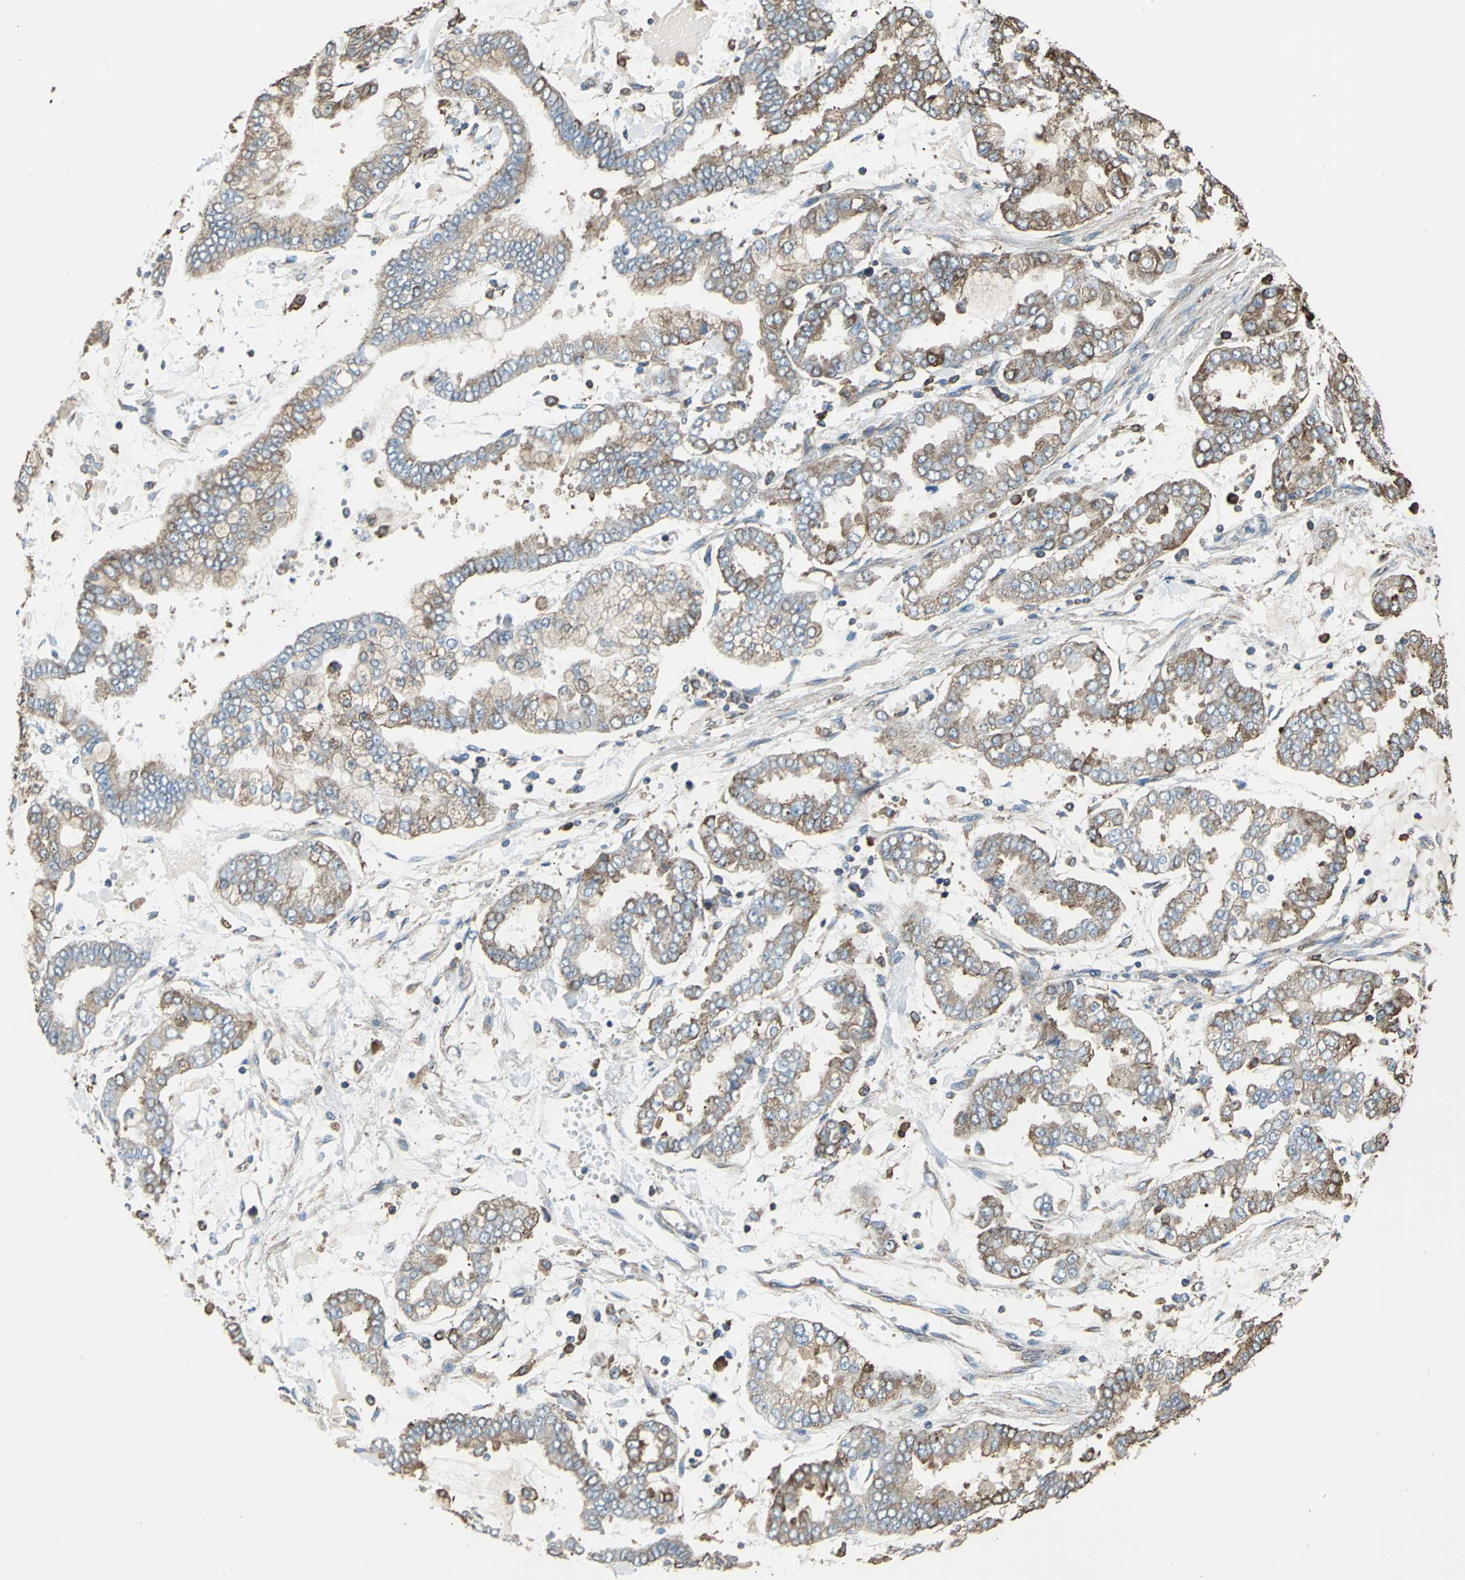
{"staining": {"intensity": "moderate", "quantity": ">75%", "location": "cytoplasmic/membranous"}, "tissue": "stomach cancer", "cell_type": "Tumor cells", "image_type": "cancer", "snomed": [{"axis": "morphology", "description": "Normal tissue, NOS"}, {"axis": "morphology", "description": "Adenocarcinoma, NOS"}, {"axis": "topography", "description": "Stomach, upper"}, {"axis": "topography", "description": "Stomach"}], "caption": "Protein expression analysis of stomach cancer (adenocarcinoma) demonstrates moderate cytoplasmic/membranous expression in approximately >75% of tumor cells. The protein of interest is shown in brown color, while the nuclei are stained blue.", "gene": "GPANK1", "patient": {"sex": "male", "age": 76}}